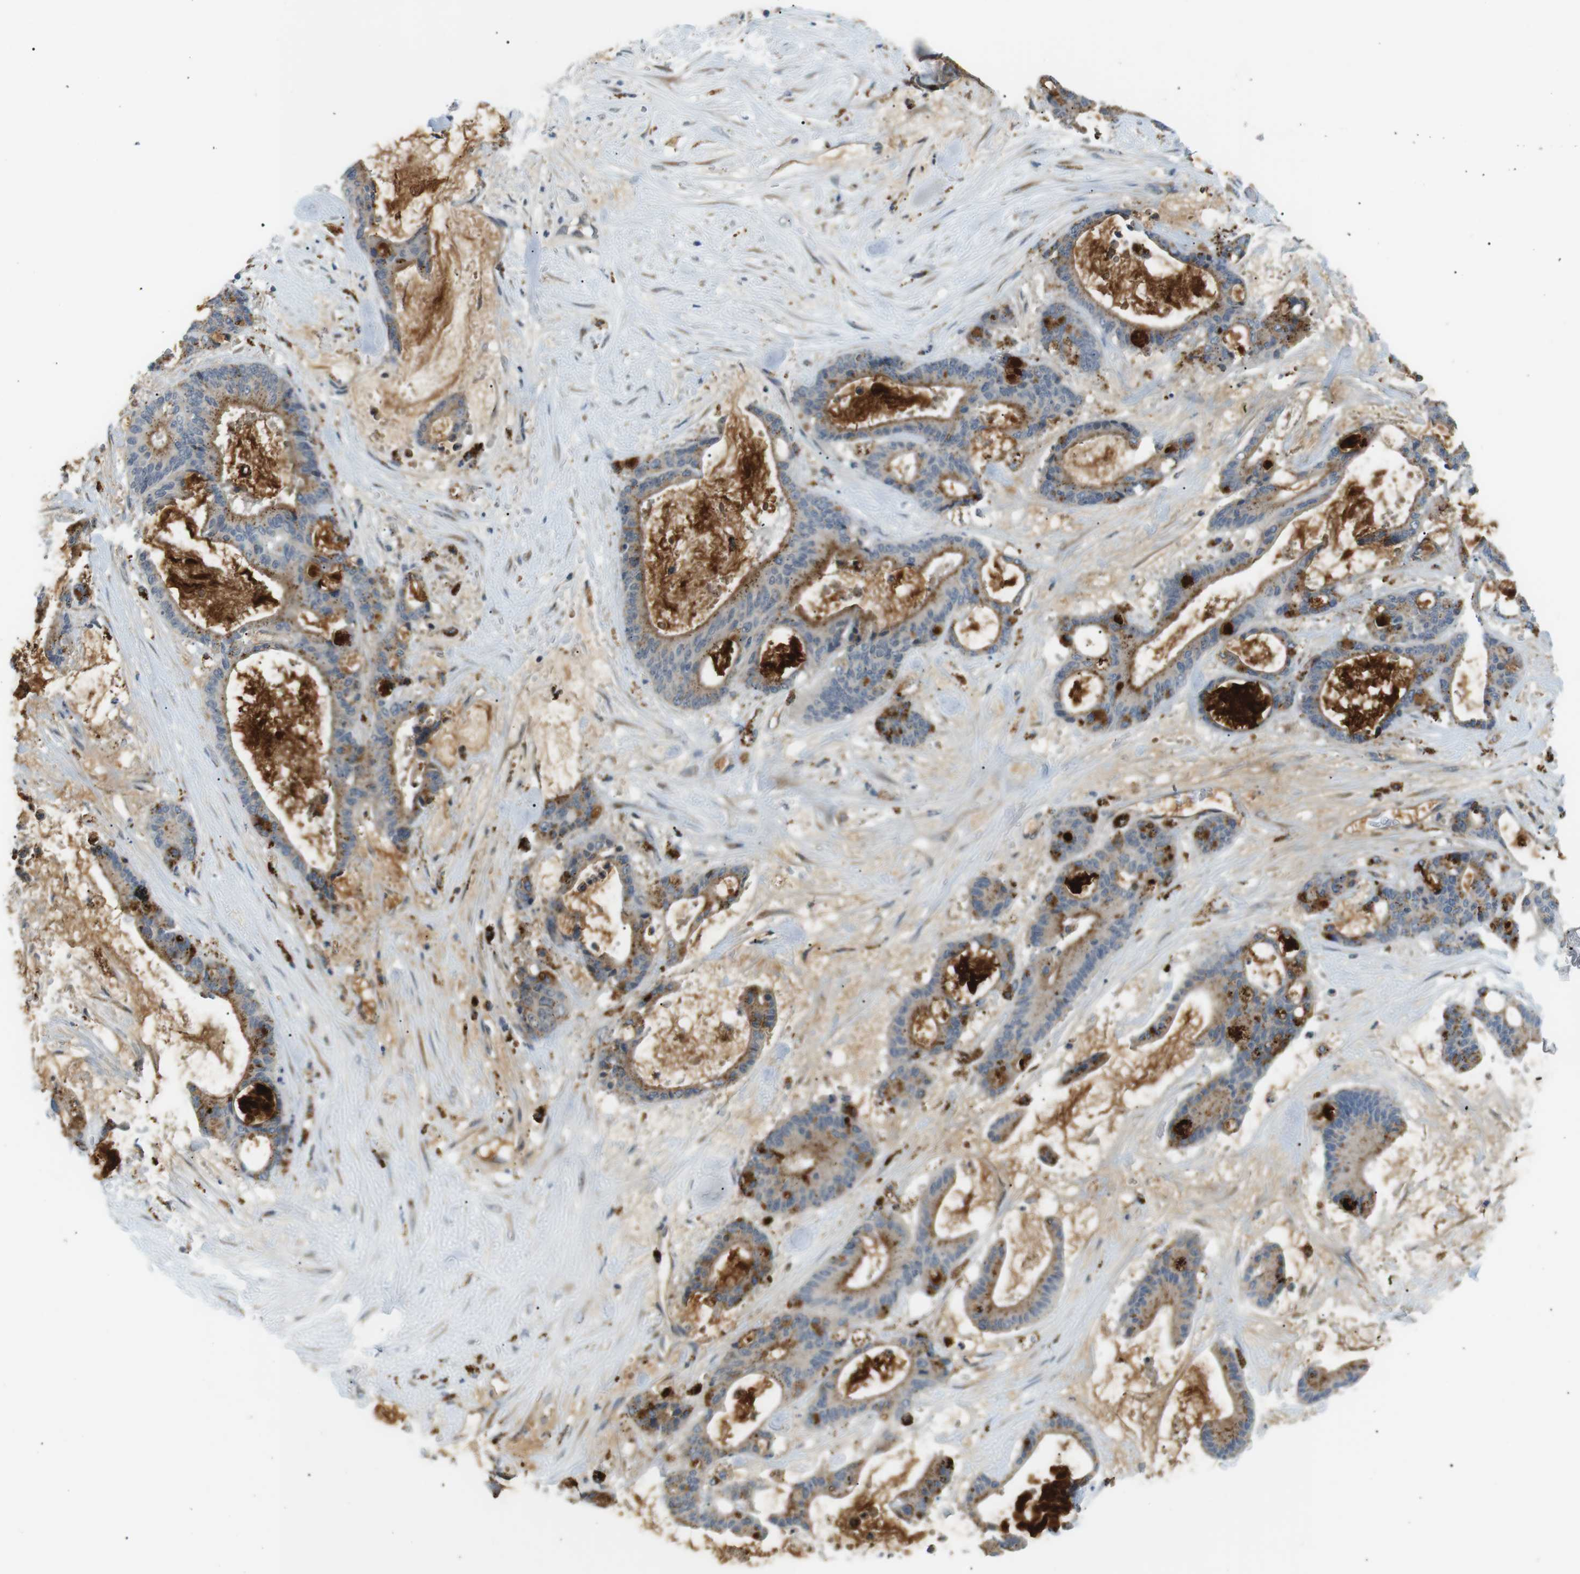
{"staining": {"intensity": "moderate", "quantity": "25%-75%", "location": "cytoplasmic/membranous"}, "tissue": "liver cancer", "cell_type": "Tumor cells", "image_type": "cancer", "snomed": [{"axis": "morphology", "description": "Cholangiocarcinoma"}, {"axis": "topography", "description": "Liver"}], "caption": "Liver cancer stained for a protein exhibits moderate cytoplasmic/membranous positivity in tumor cells. The staining was performed using DAB, with brown indicating positive protein expression. Nuclei are stained blue with hematoxylin.", "gene": "B4GALNT2", "patient": {"sex": "female", "age": 73}}